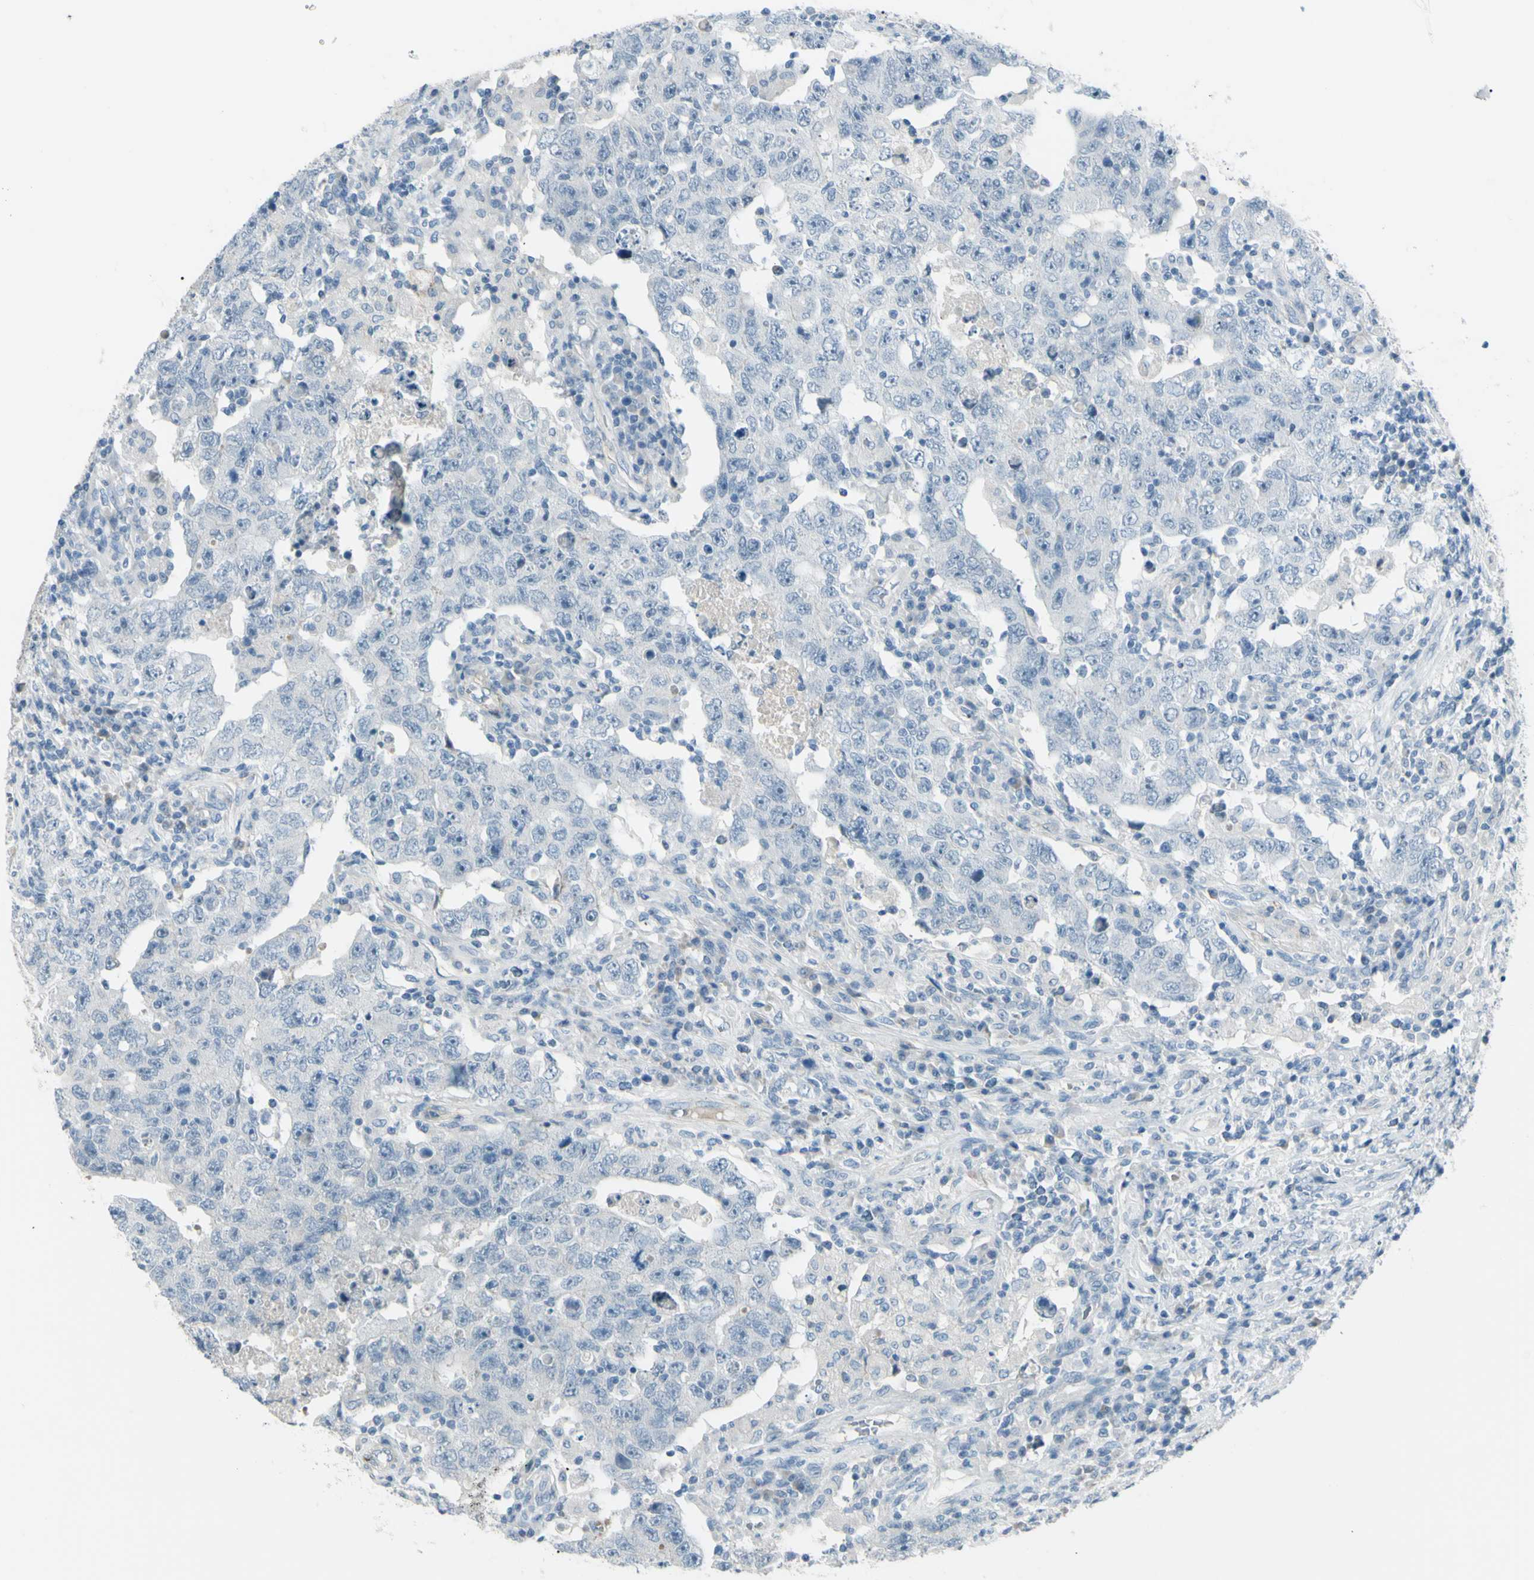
{"staining": {"intensity": "negative", "quantity": "none", "location": "none"}, "tissue": "testis cancer", "cell_type": "Tumor cells", "image_type": "cancer", "snomed": [{"axis": "morphology", "description": "Carcinoma, Embryonal, NOS"}, {"axis": "topography", "description": "Testis"}], "caption": "Protein analysis of embryonal carcinoma (testis) displays no significant expression in tumor cells.", "gene": "GPR34", "patient": {"sex": "male", "age": 26}}